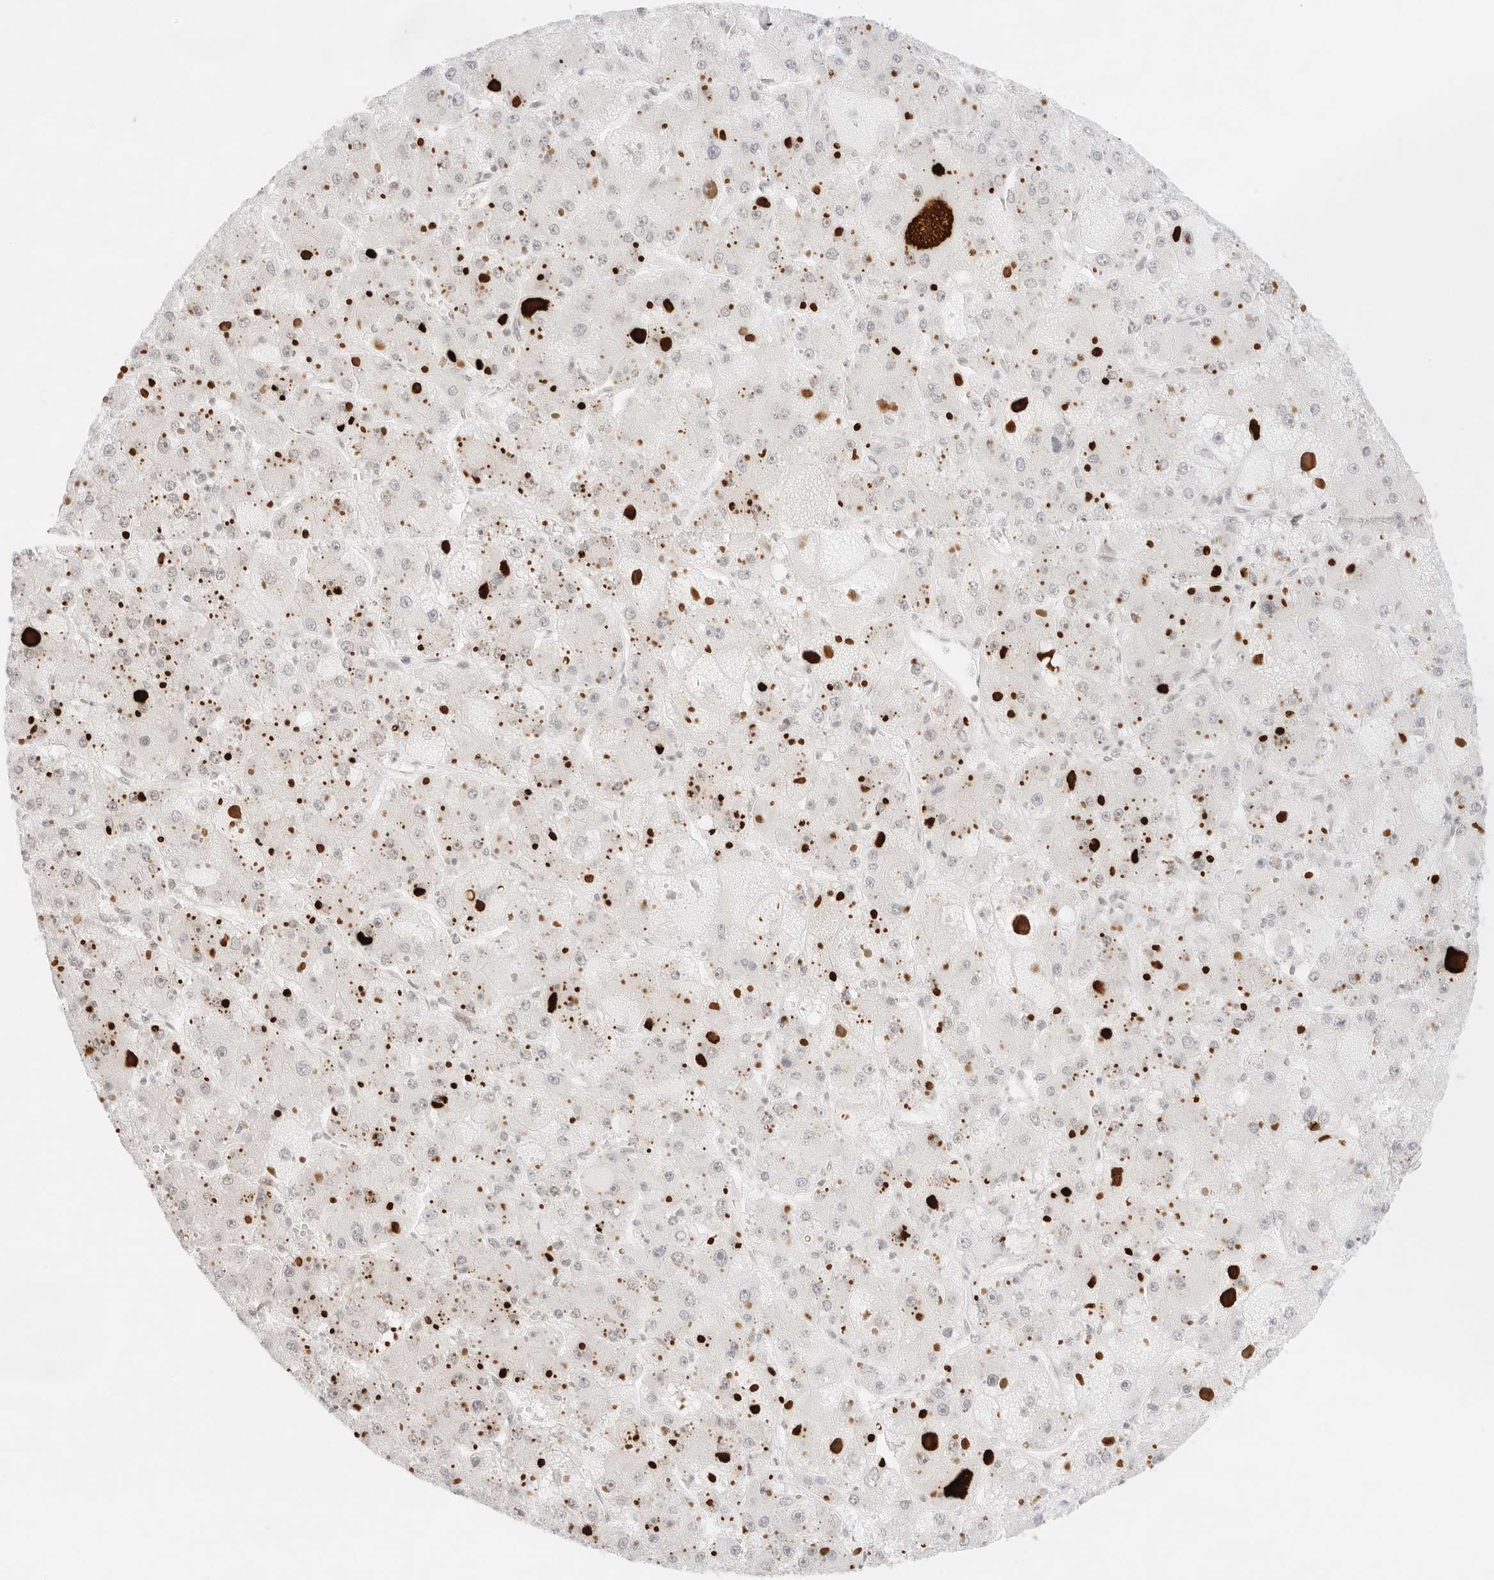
{"staining": {"intensity": "negative", "quantity": "none", "location": "none"}, "tissue": "liver cancer", "cell_type": "Tumor cells", "image_type": "cancer", "snomed": [{"axis": "morphology", "description": "Carcinoma, Hepatocellular, NOS"}, {"axis": "topography", "description": "Liver"}], "caption": "Human hepatocellular carcinoma (liver) stained for a protein using immunohistochemistry (IHC) displays no positivity in tumor cells.", "gene": "GNAS", "patient": {"sex": "female", "age": 73}}